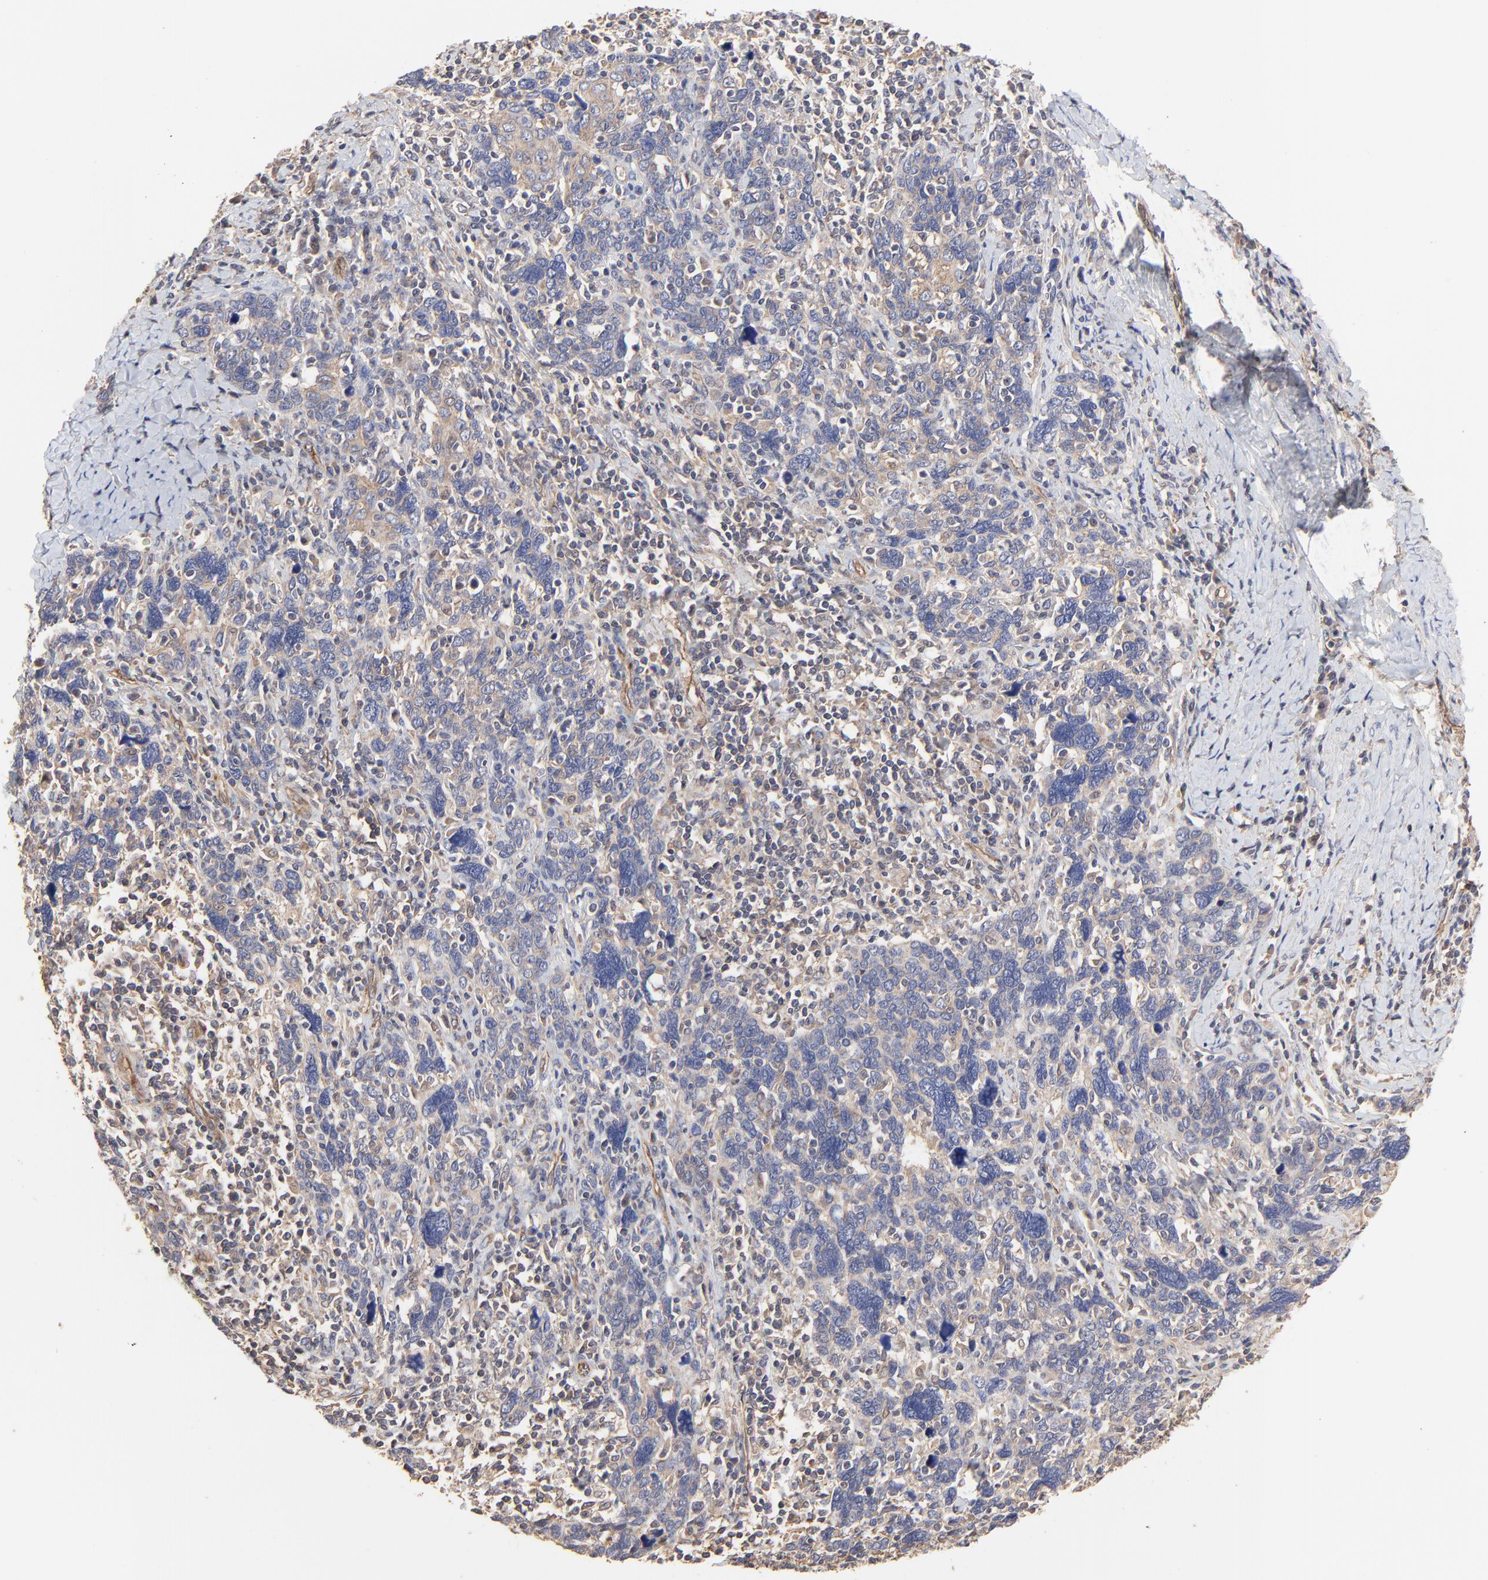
{"staining": {"intensity": "moderate", "quantity": ">75%", "location": "cytoplasmic/membranous"}, "tissue": "cervical cancer", "cell_type": "Tumor cells", "image_type": "cancer", "snomed": [{"axis": "morphology", "description": "Squamous cell carcinoma, NOS"}, {"axis": "topography", "description": "Cervix"}], "caption": "Protein expression analysis of human cervical cancer (squamous cell carcinoma) reveals moderate cytoplasmic/membranous positivity in approximately >75% of tumor cells. Using DAB (brown) and hematoxylin (blue) stains, captured at high magnification using brightfield microscopy.", "gene": "ARMT1", "patient": {"sex": "female", "age": 41}}